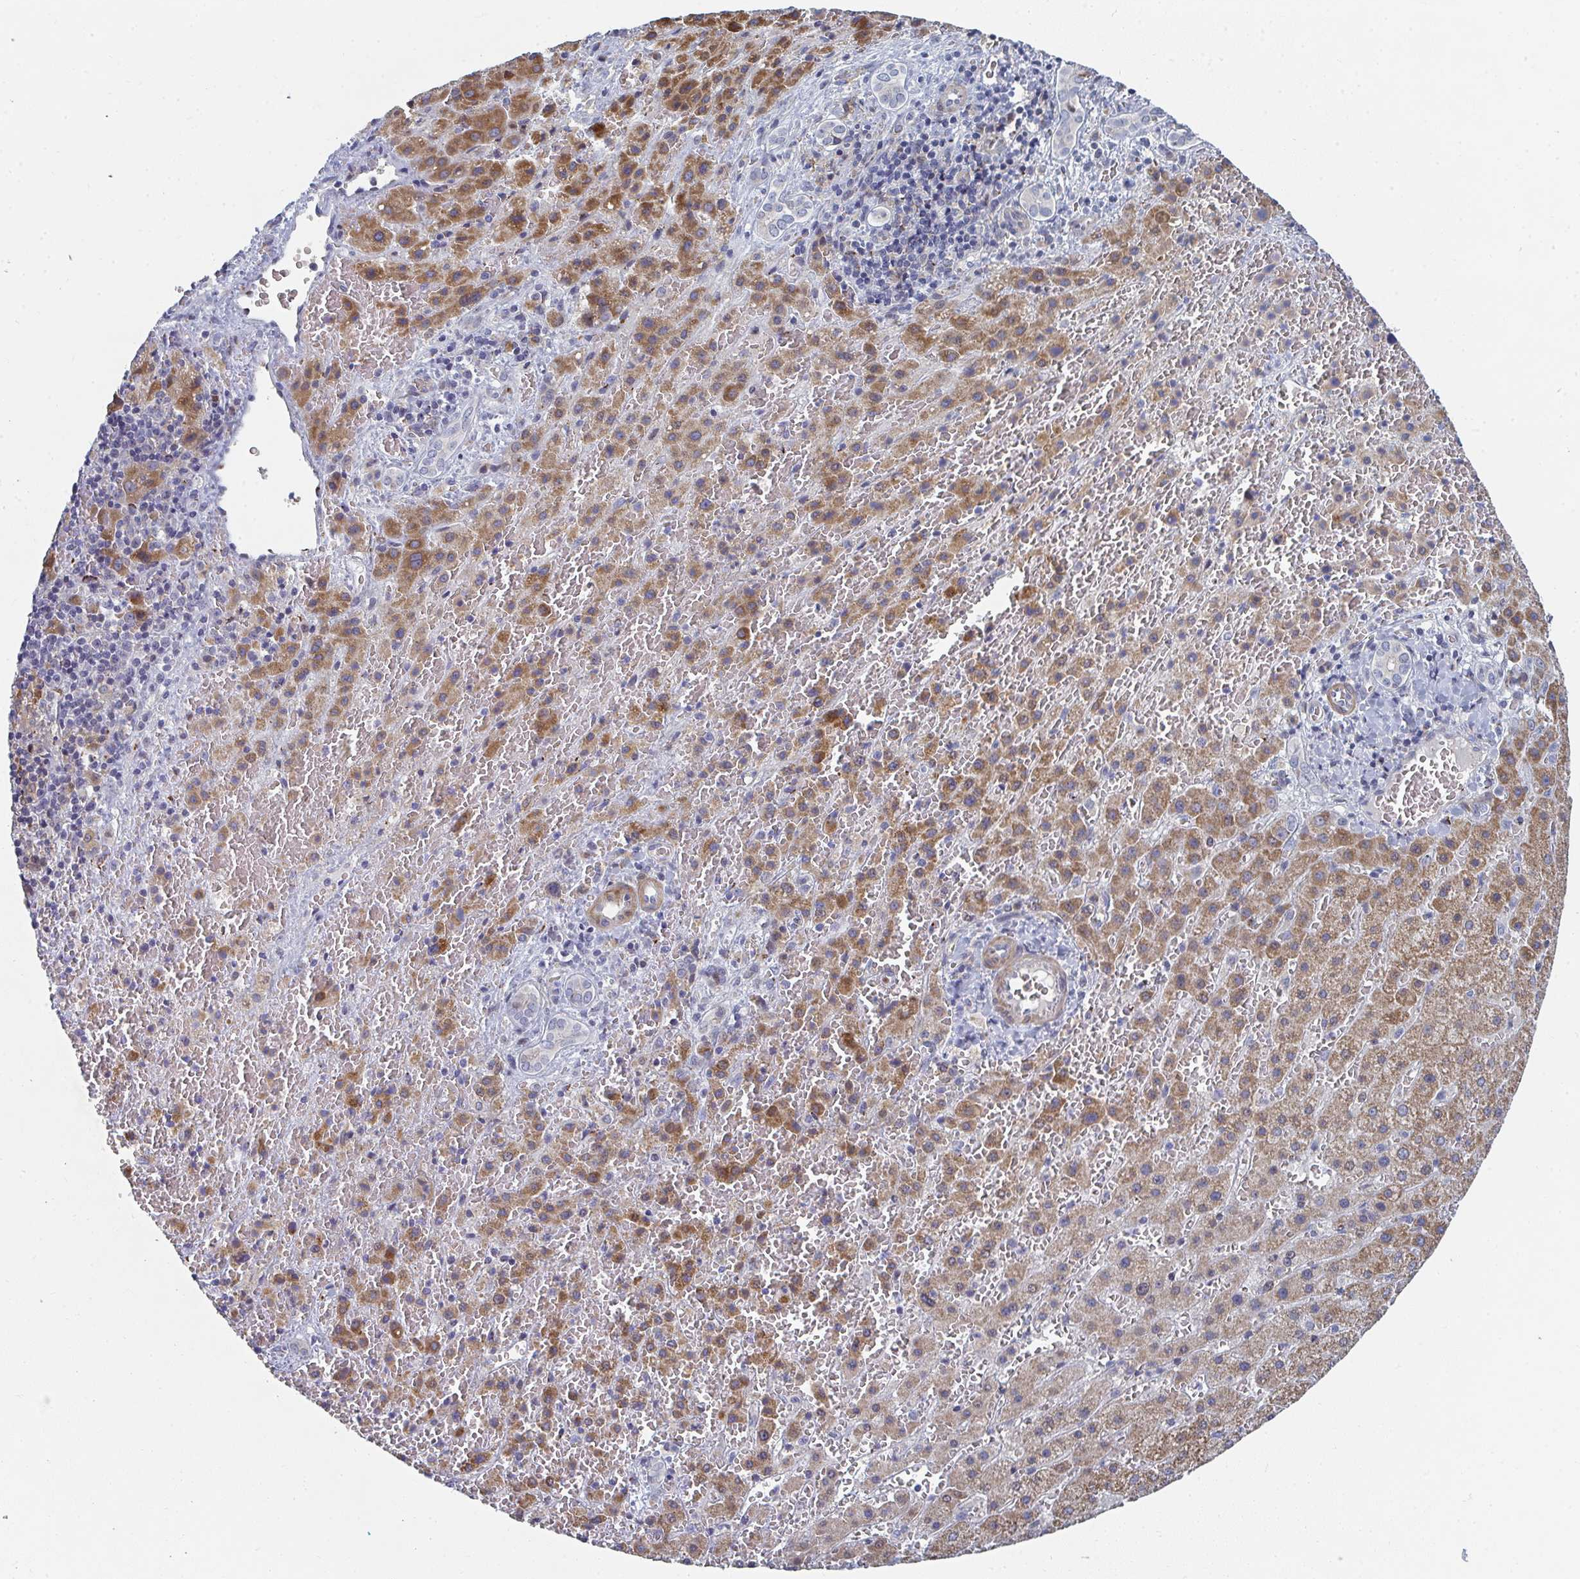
{"staining": {"intensity": "moderate", "quantity": "25%-75%", "location": "cytoplasmic/membranous"}, "tissue": "liver cancer", "cell_type": "Tumor cells", "image_type": "cancer", "snomed": [{"axis": "morphology", "description": "Carcinoma, Hepatocellular, NOS"}, {"axis": "topography", "description": "Liver"}], "caption": "Tumor cells show medium levels of moderate cytoplasmic/membranous staining in about 25%-75% of cells in liver hepatocellular carcinoma.", "gene": "PSMG1", "patient": {"sex": "male", "age": 27}}